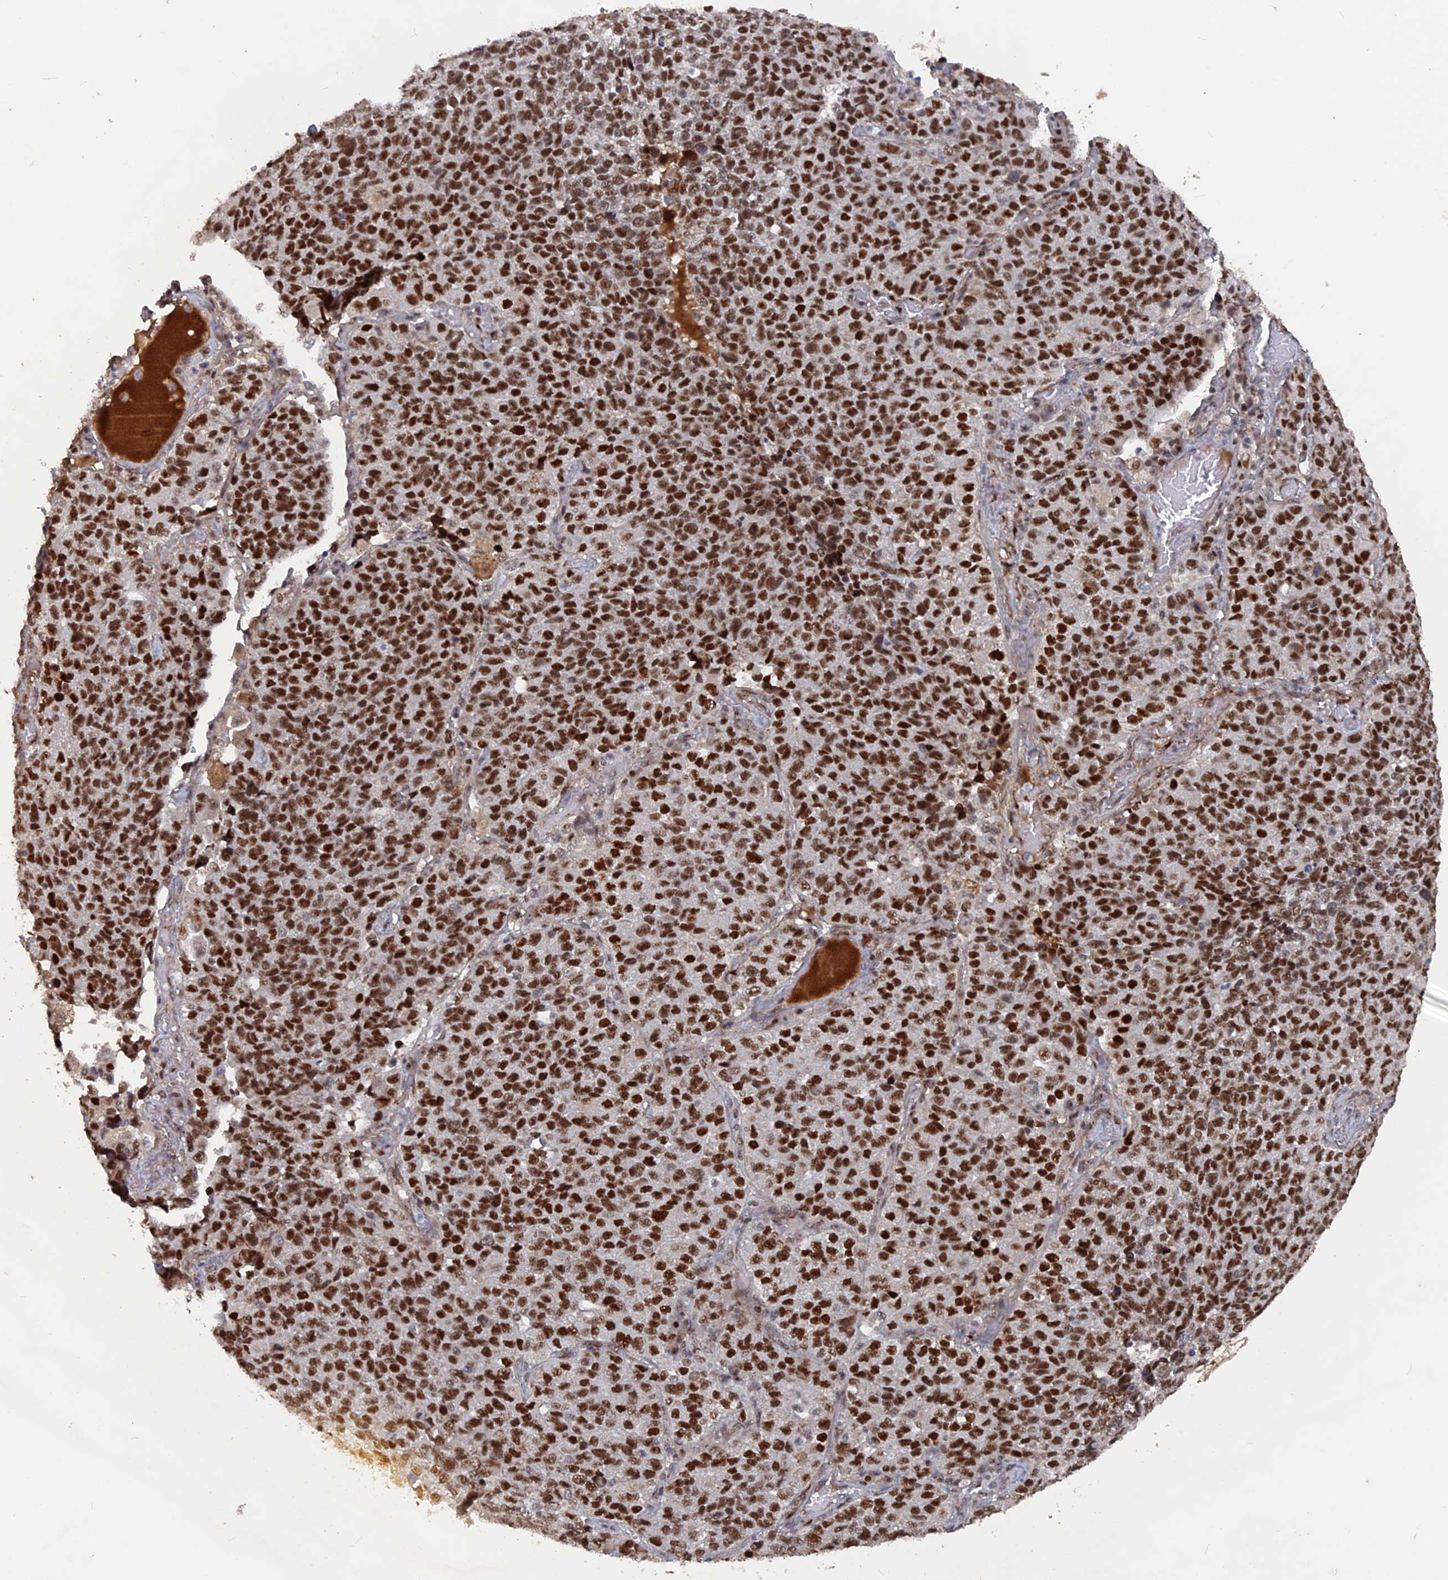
{"staining": {"intensity": "strong", "quantity": ">75%", "location": "nuclear"}, "tissue": "lung cancer", "cell_type": "Tumor cells", "image_type": "cancer", "snomed": [{"axis": "morphology", "description": "Adenocarcinoma, NOS"}, {"axis": "topography", "description": "Lung"}], "caption": "Lung cancer (adenocarcinoma) stained with a protein marker reveals strong staining in tumor cells.", "gene": "SH3D21", "patient": {"sex": "male", "age": 49}}